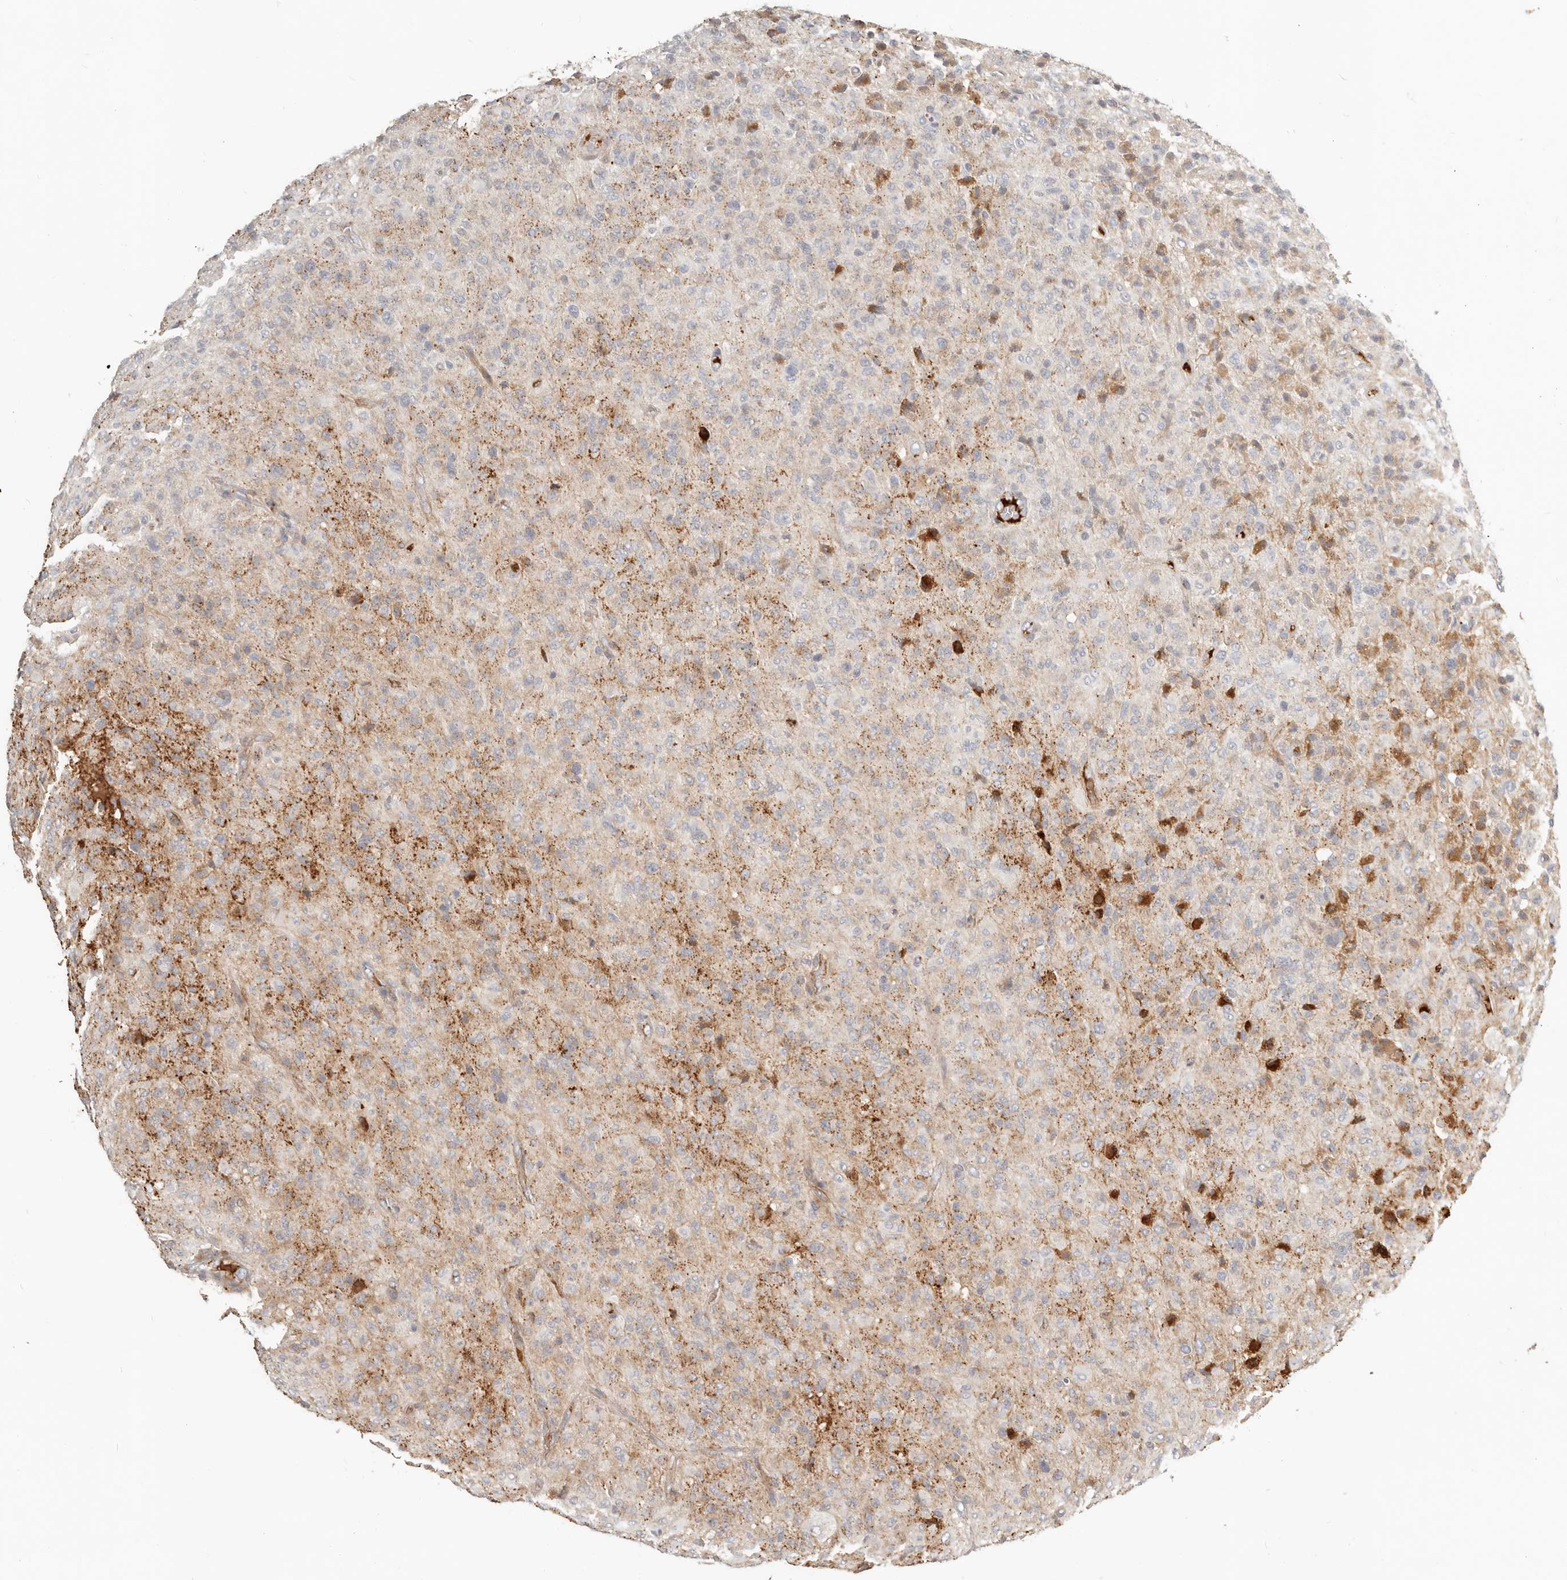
{"staining": {"intensity": "weak", "quantity": "25%-75%", "location": "cytoplasmic/membranous"}, "tissue": "glioma", "cell_type": "Tumor cells", "image_type": "cancer", "snomed": [{"axis": "morphology", "description": "Glioma, malignant, High grade"}, {"axis": "topography", "description": "Brain"}], "caption": "About 25%-75% of tumor cells in human malignant glioma (high-grade) display weak cytoplasmic/membranous protein positivity as visualized by brown immunohistochemical staining.", "gene": "MTFR2", "patient": {"sex": "female", "age": 57}}